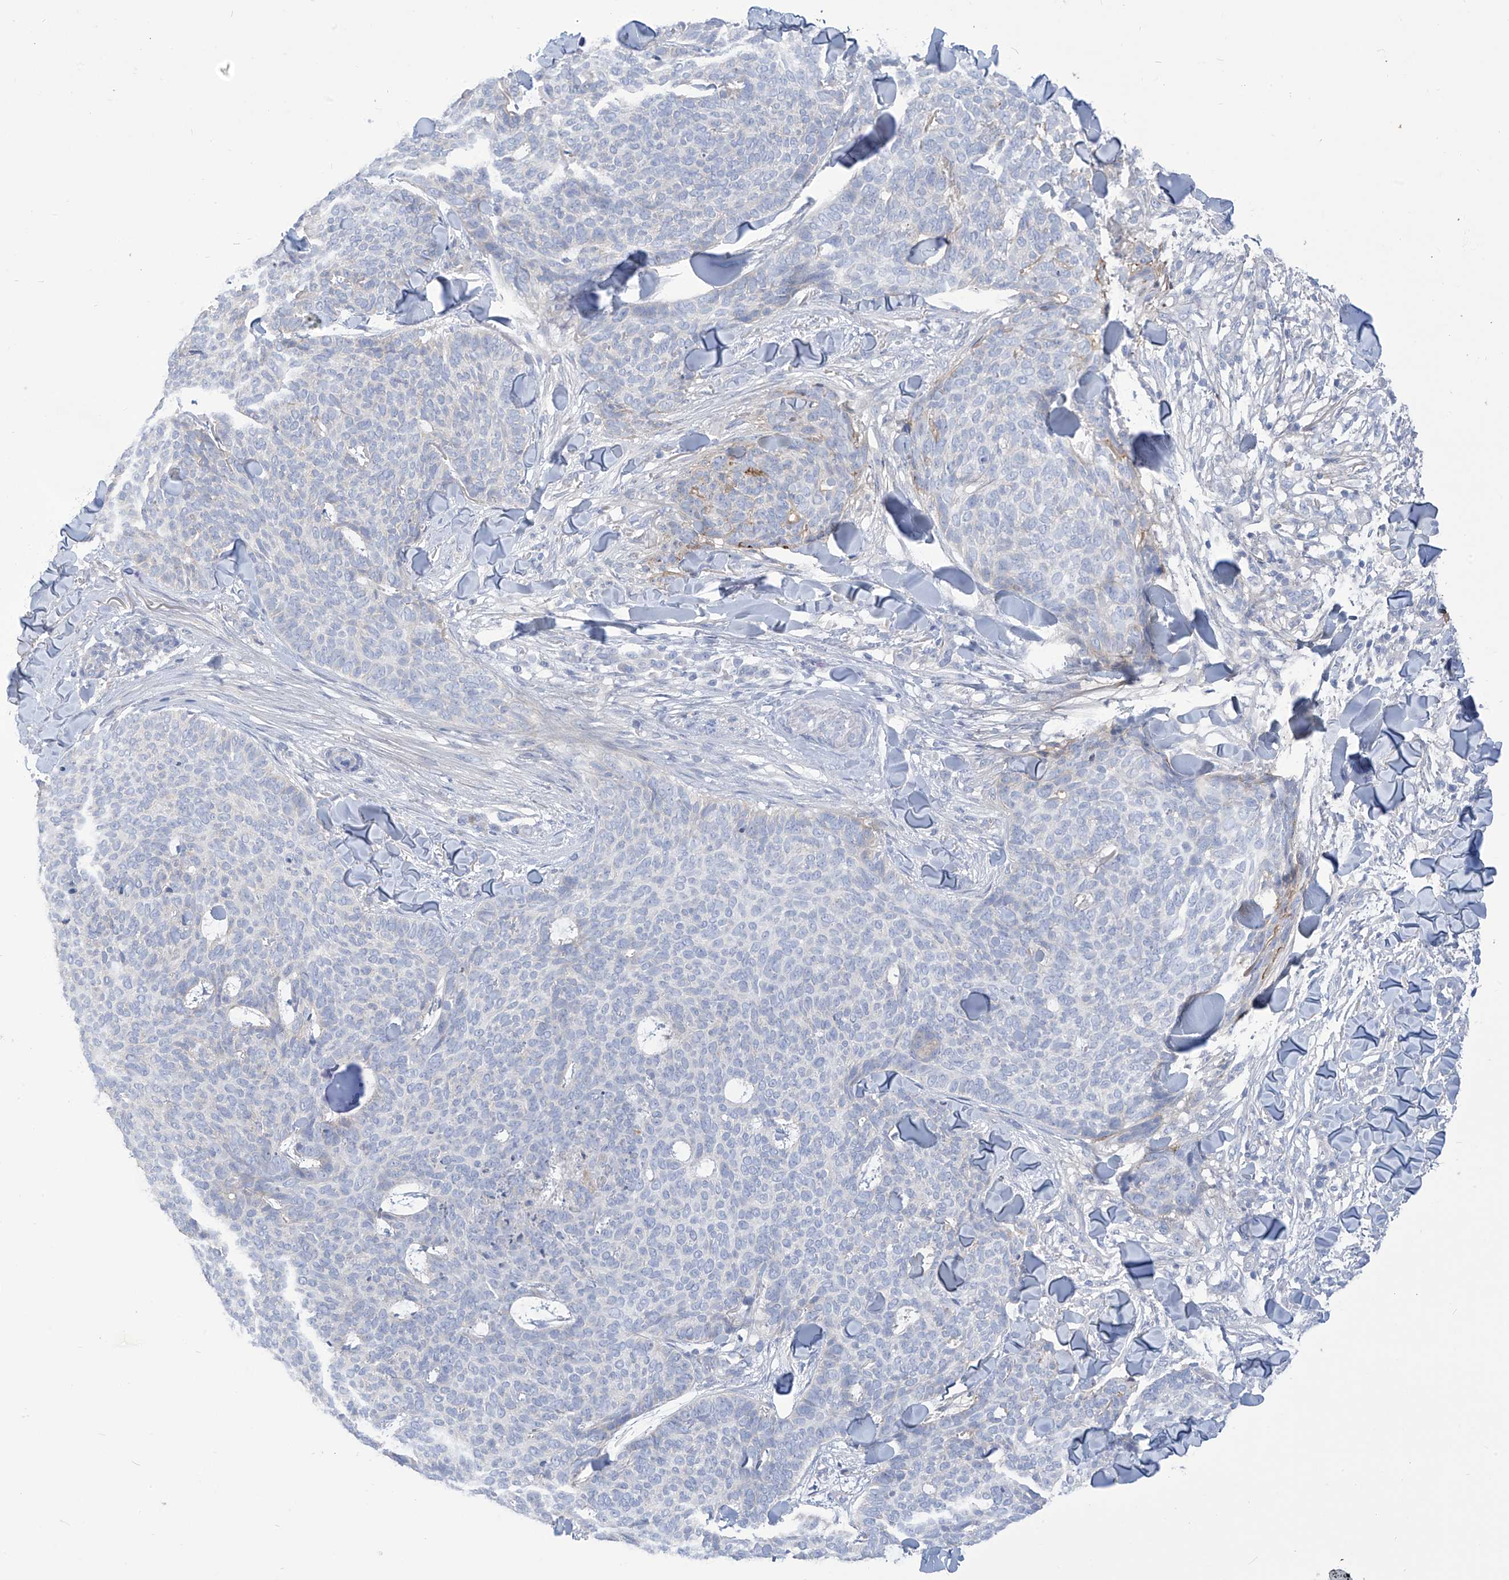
{"staining": {"intensity": "negative", "quantity": "none", "location": "none"}, "tissue": "skin cancer", "cell_type": "Tumor cells", "image_type": "cancer", "snomed": [{"axis": "morphology", "description": "Normal tissue, NOS"}, {"axis": "morphology", "description": "Basal cell carcinoma"}, {"axis": "topography", "description": "Skin"}], "caption": "Tumor cells show no significant protein expression in basal cell carcinoma (skin). Nuclei are stained in blue.", "gene": "FABP2", "patient": {"sex": "male", "age": 50}}